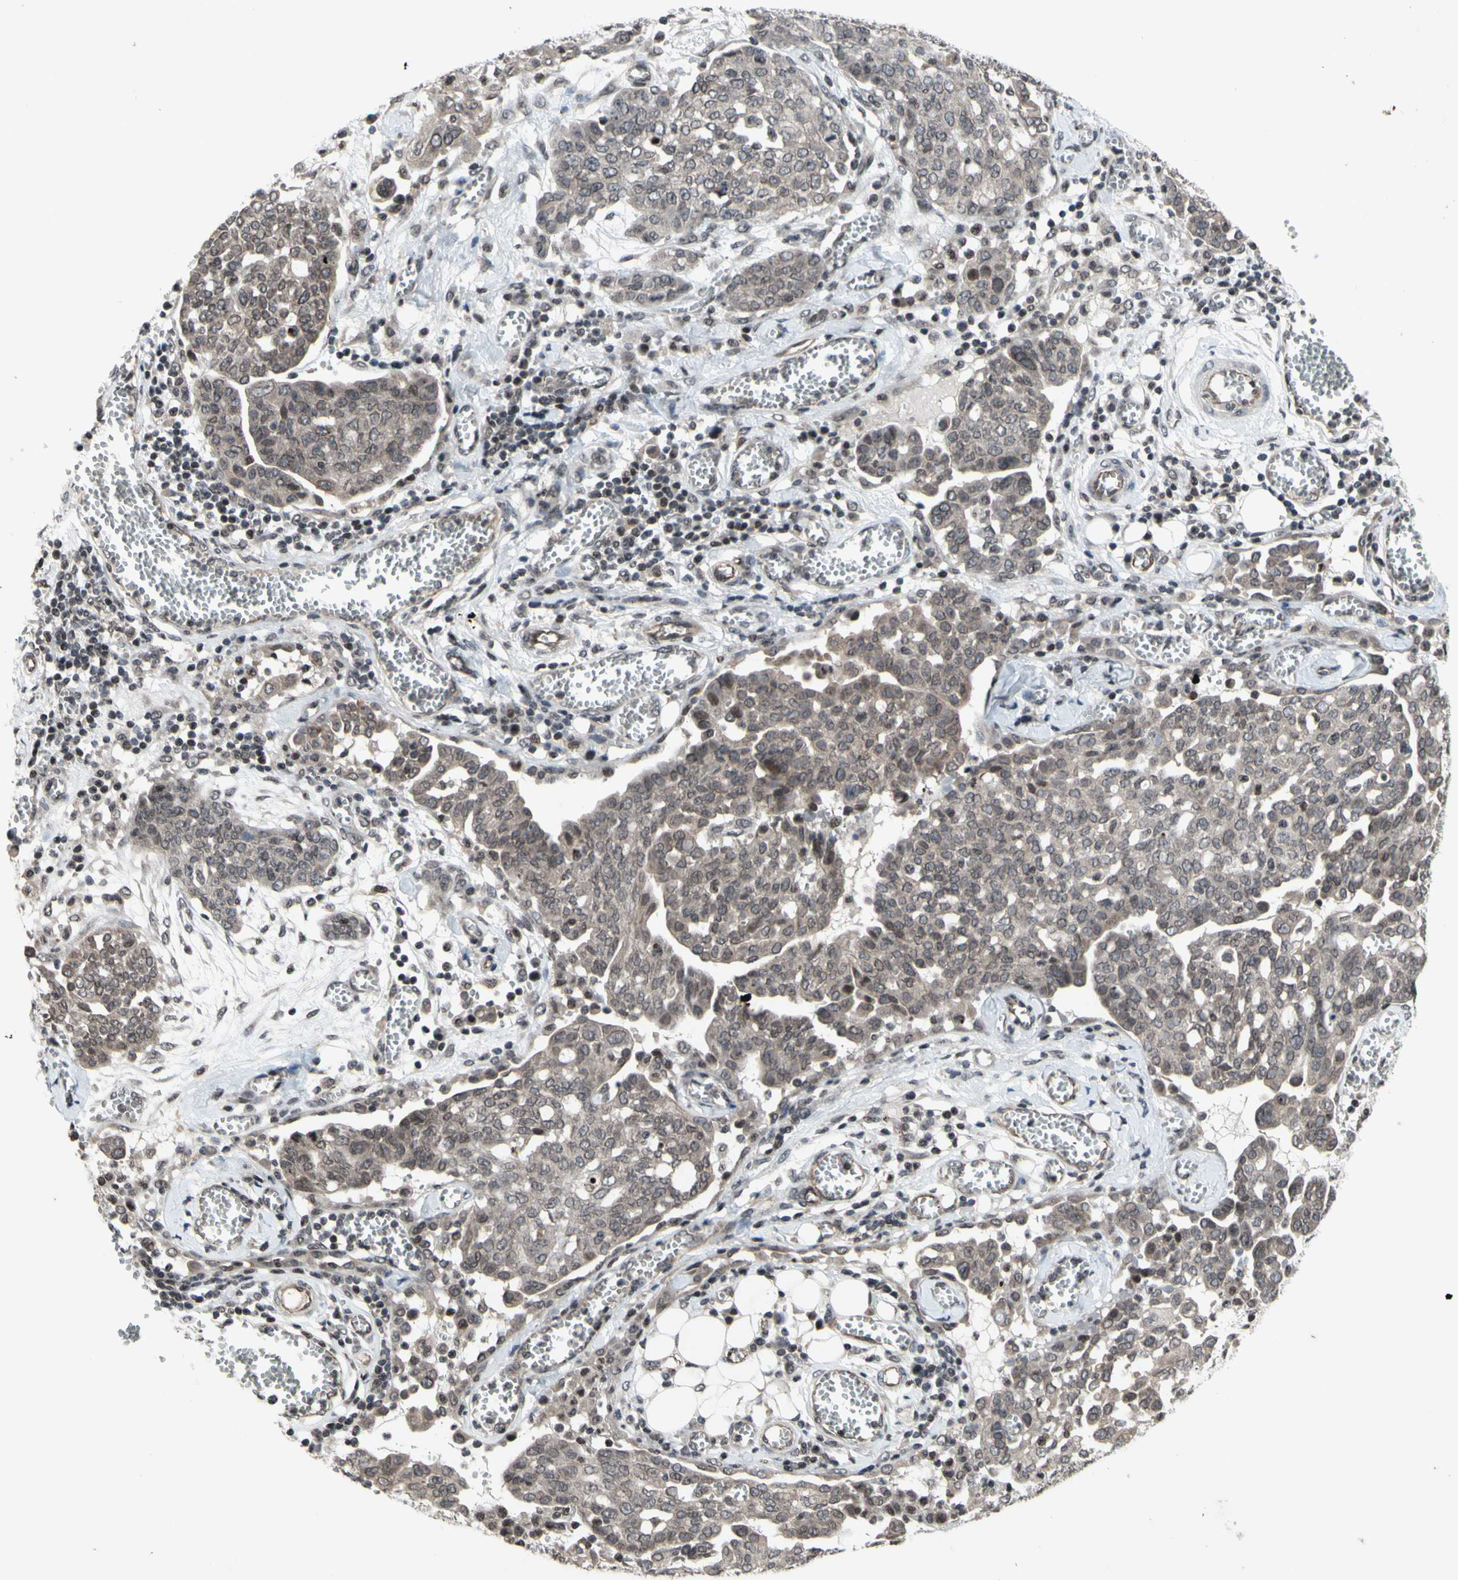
{"staining": {"intensity": "weak", "quantity": "25%-75%", "location": "cytoplasmic/membranous,nuclear"}, "tissue": "ovarian cancer", "cell_type": "Tumor cells", "image_type": "cancer", "snomed": [{"axis": "morphology", "description": "Cystadenocarcinoma, serous, NOS"}, {"axis": "topography", "description": "Soft tissue"}, {"axis": "topography", "description": "Ovary"}], "caption": "IHC (DAB) staining of human ovarian serous cystadenocarcinoma reveals weak cytoplasmic/membranous and nuclear protein staining in approximately 25%-75% of tumor cells.", "gene": "XPO1", "patient": {"sex": "female", "age": 57}}